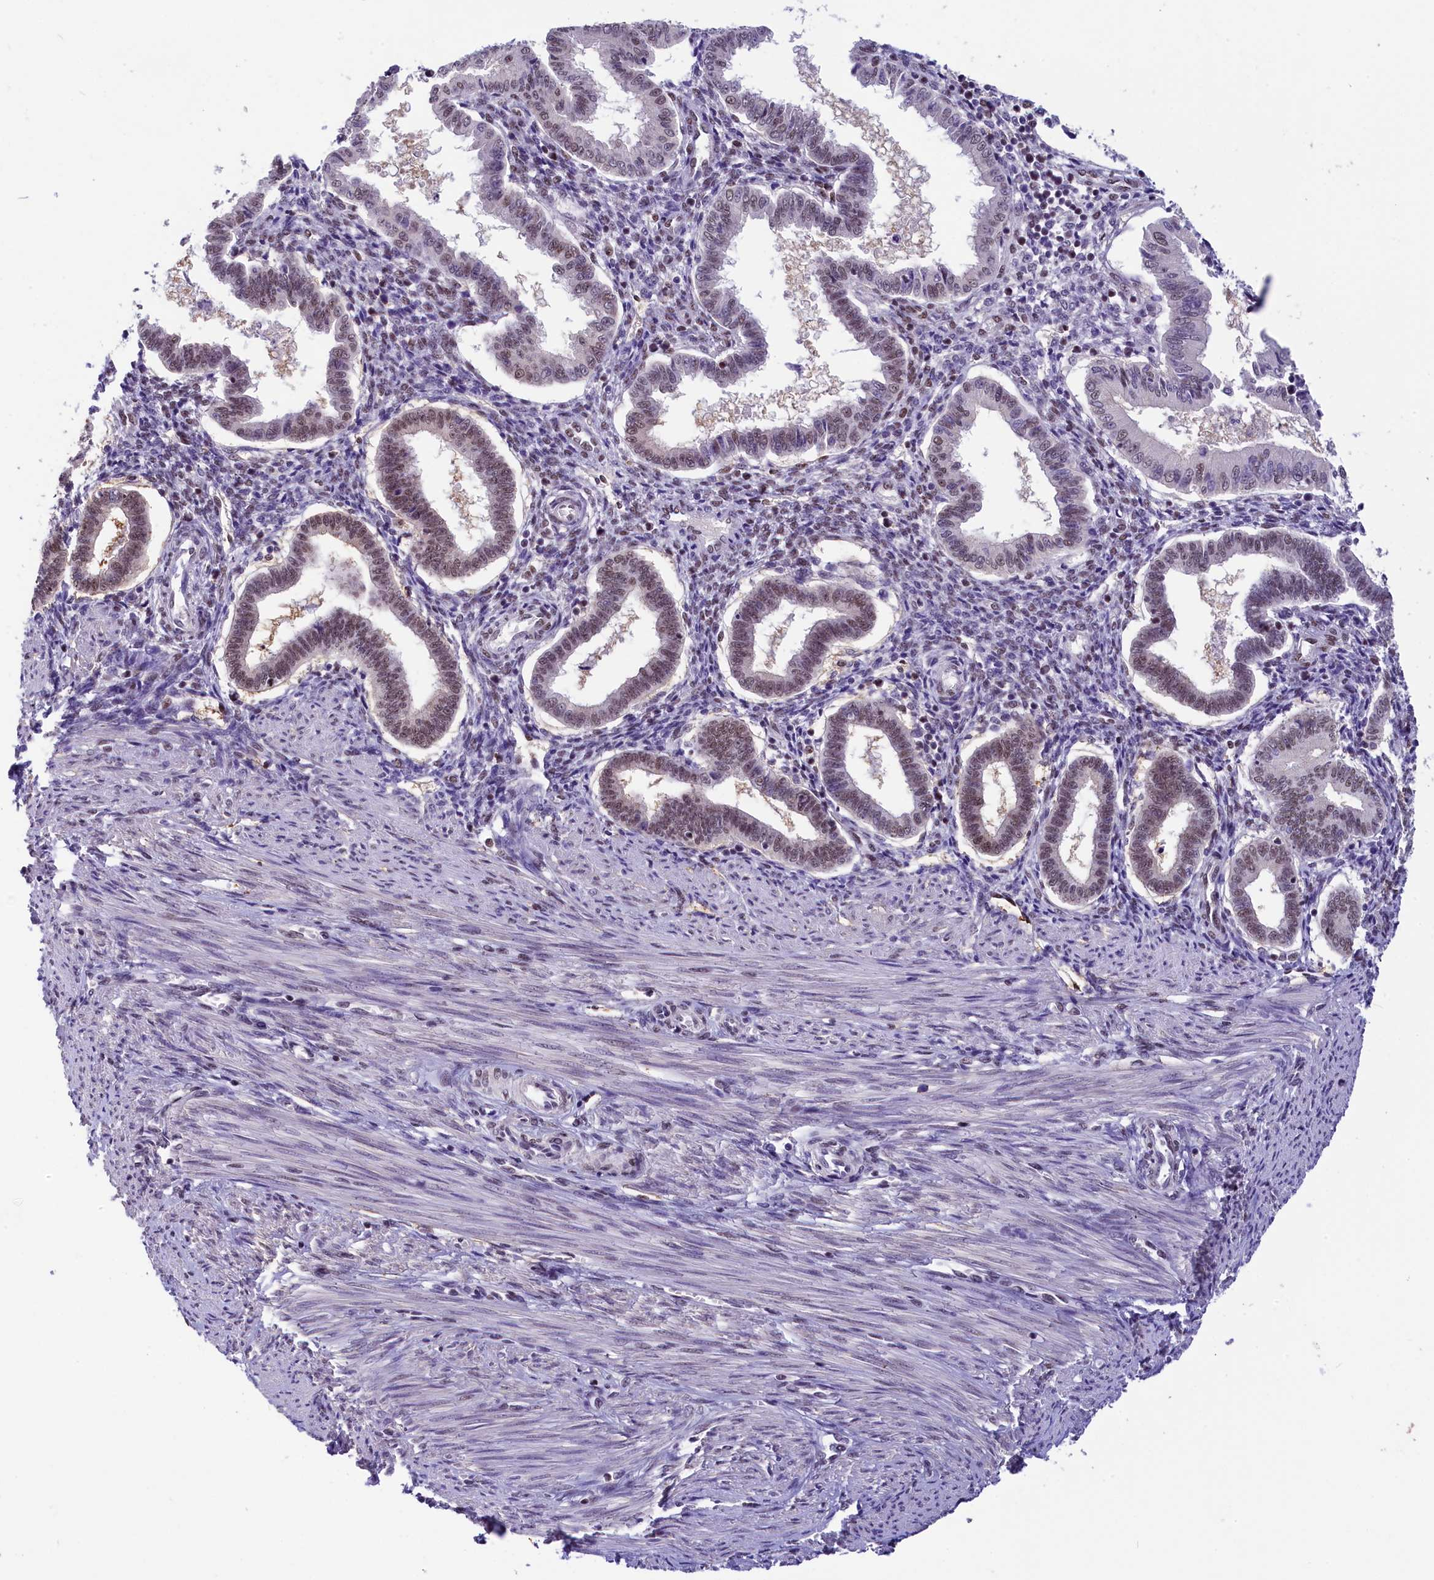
{"staining": {"intensity": "weak", "quantity": "<25%", "location": "nuclear"}, "tissue": "endometrium", "cell_type": "Cells in endometrial stroma", "image_type": "normal", "snomed": [{"axis": "morphology", "description": "Normal tissue, NOS"}, {"axis": "topography", "description": "Endometrium"}], "caption": "Immunohistochemical staining of benign human endometrium demonstrates no significant positivity in cells in endometrial stroma. Brightfield microscopy of IHC stained with DAB (3,3'-diaminobenzidine) (brown) and hematoxylin (blue), captured at high magnification.", "gene": "ZC3H4", "patient": {"sex": "female", "age": 24}}